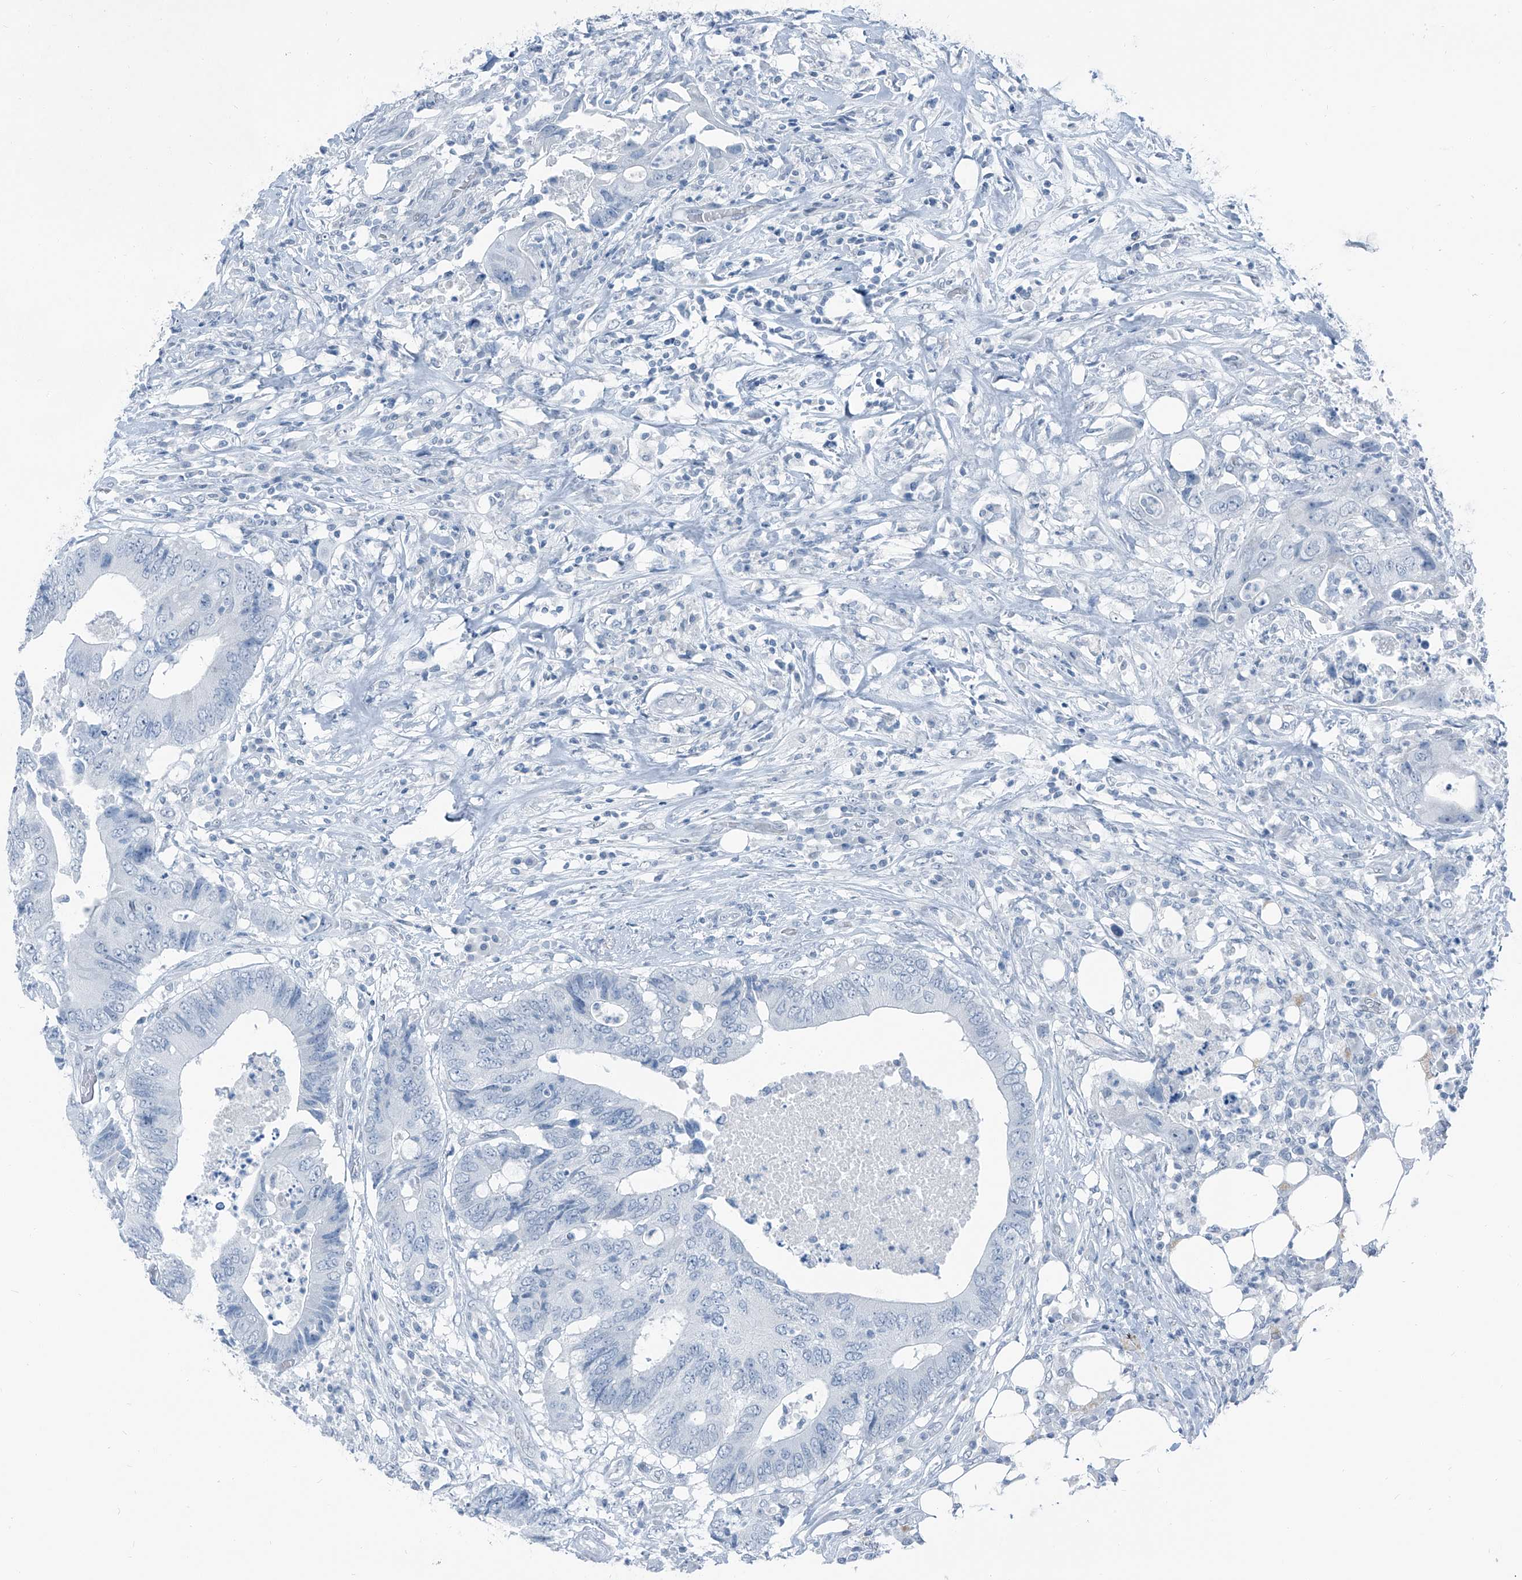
{"staining": {"intensity": "negative", "quantity": "none", "location": "none"}, "tissue": "colorectal cancer", "cell_type": "Tumor cells", "image_type": "cancer", "snomed": [{"axis": "morphology", "description": "Adenocarcinoma, NOS"}, {"axis": "topography", "description": "Colon"}], "caption": "The IHC image has no significant expression in tumor cells of adenocarcinoma (colorectal) tissue.", "gene": "RGN", "patient": {"sex": "male", "age": 71}}